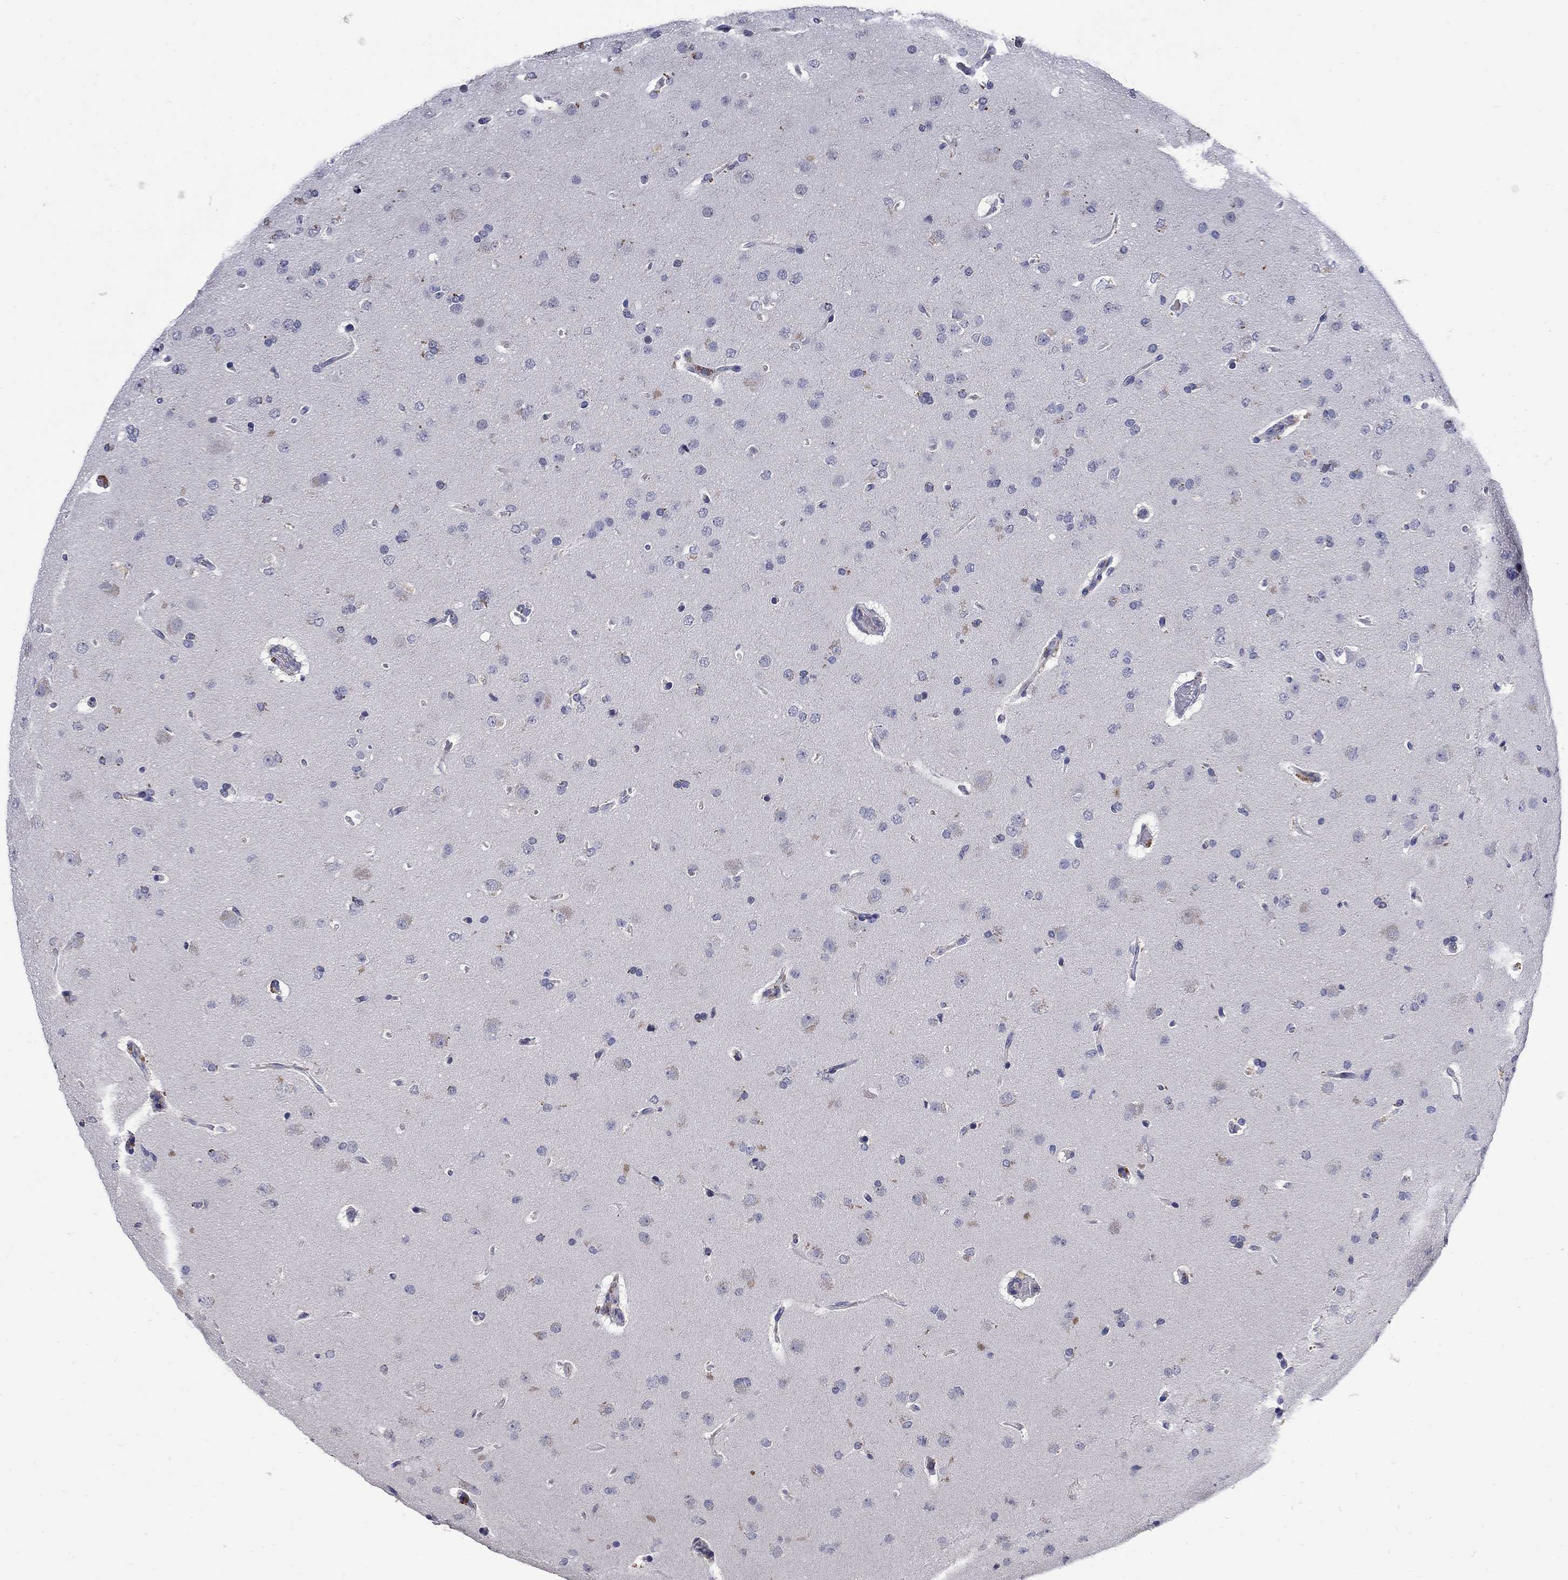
{"staining": {"intensity": "negative", "quantity": "none", "location": "none"}, "tissue": "glioma", "cell_type": "Tumor cells", "image_type": "cancer", "snomed": [{"axis": "morphology", "description": "Glioma, malignant, NOS"}, {"axis": "topography", "description": "Cerebral cortex"}], "caption": "DAB immunohistochemical staining of glioma displays no significant staining in tumor cells.", "gene": "CETN1", "patient": {"sex": "male", "age": 58}}